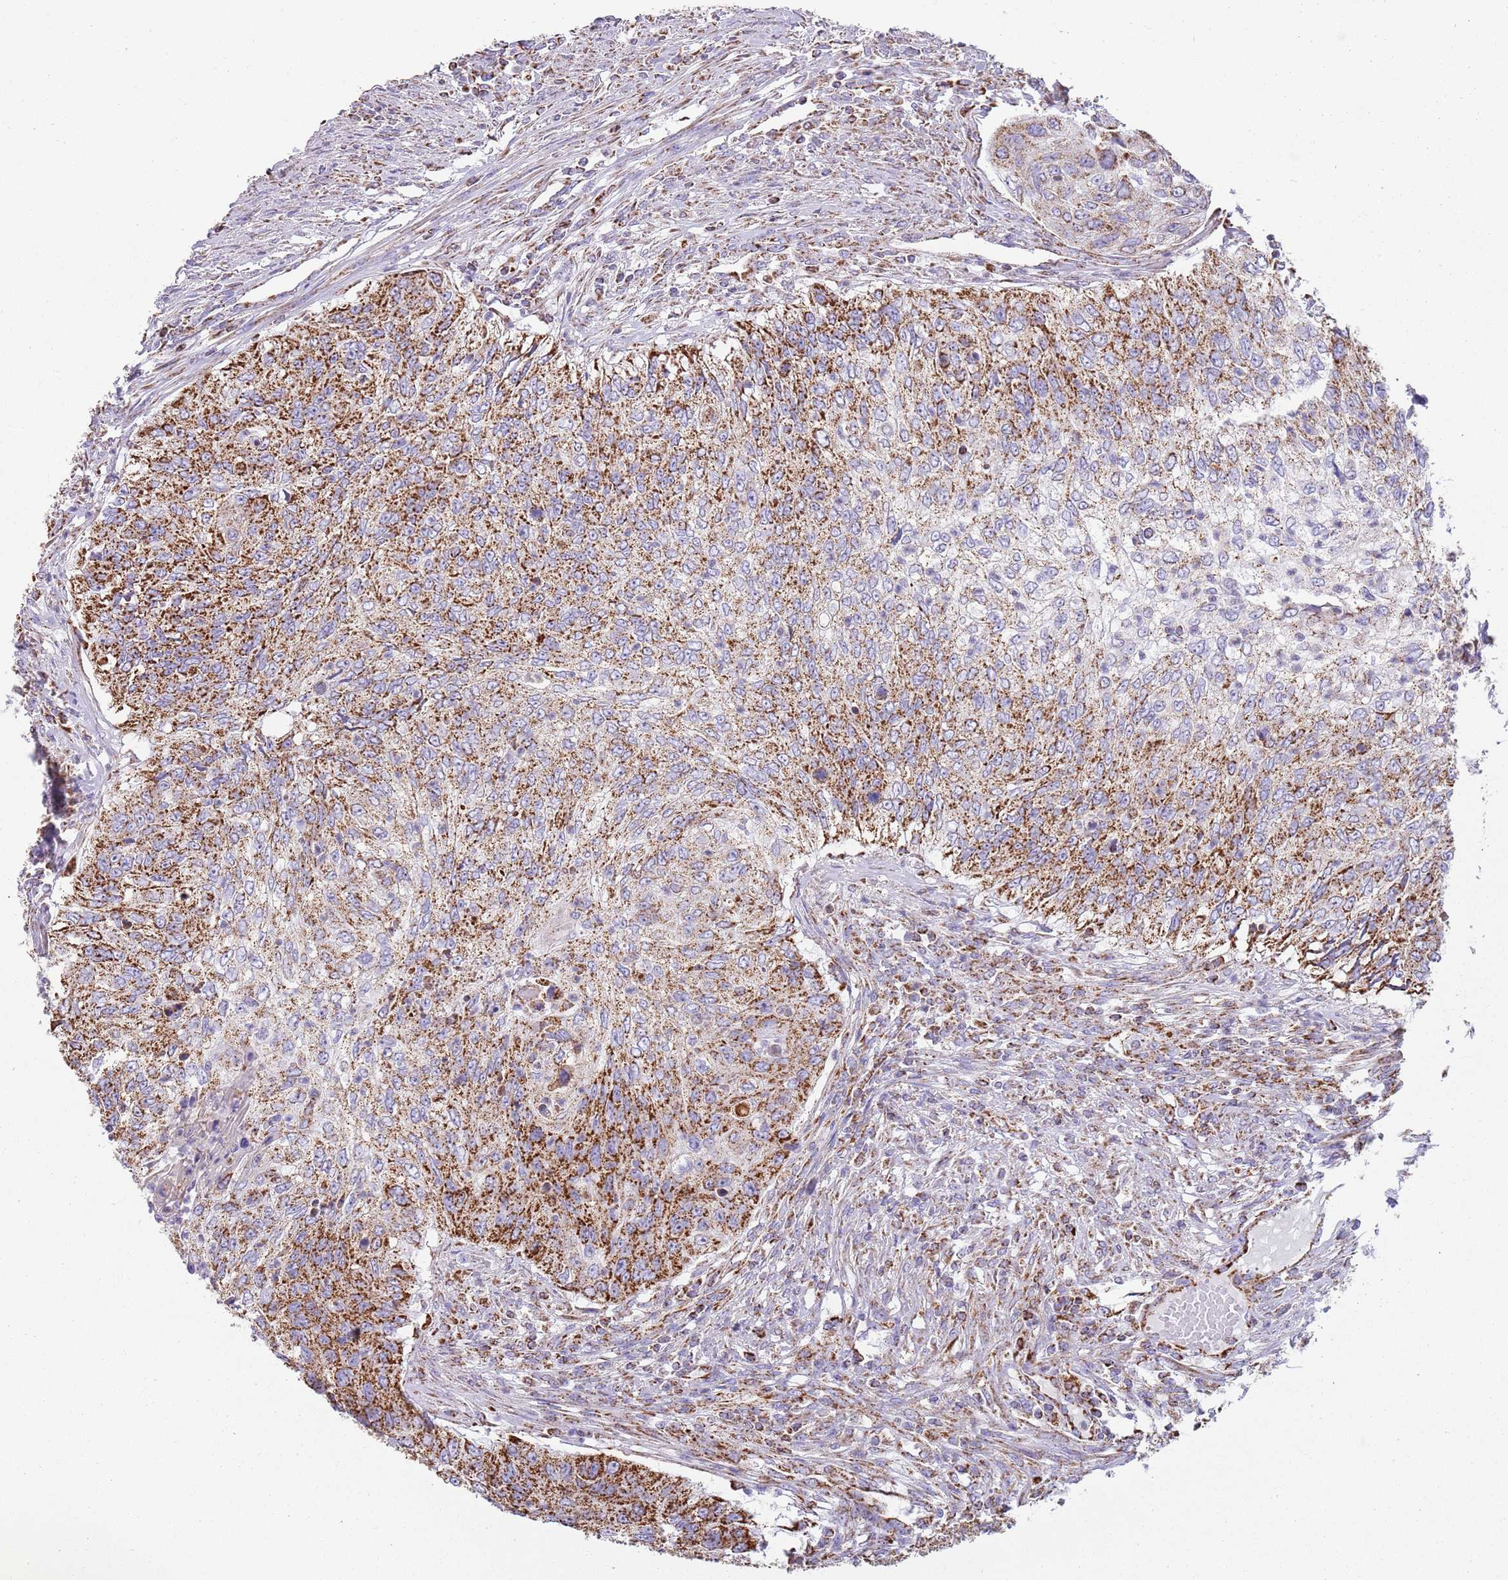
{"staining": {"intensity": "strong", "quantity": ">75%", "location": "cytoplasmic/membranous"}, "tissue": "urothelial cancer", "cell_type": "Tumor cells", "image_type": "cancer", "snomed": [{"axis": "morphology", "description": "Urothelial carcinoma, High grade"}, {"axis": "topography", "description": "Urinary bladder"}], "caption": "An image of high-grade urothelial carcinoma stained for a protein shows strong cytoplasmic/membranous brown staining in tumor cells.", "gene": "TTLL1", "patient": {"sex": "female", "age": 60}}